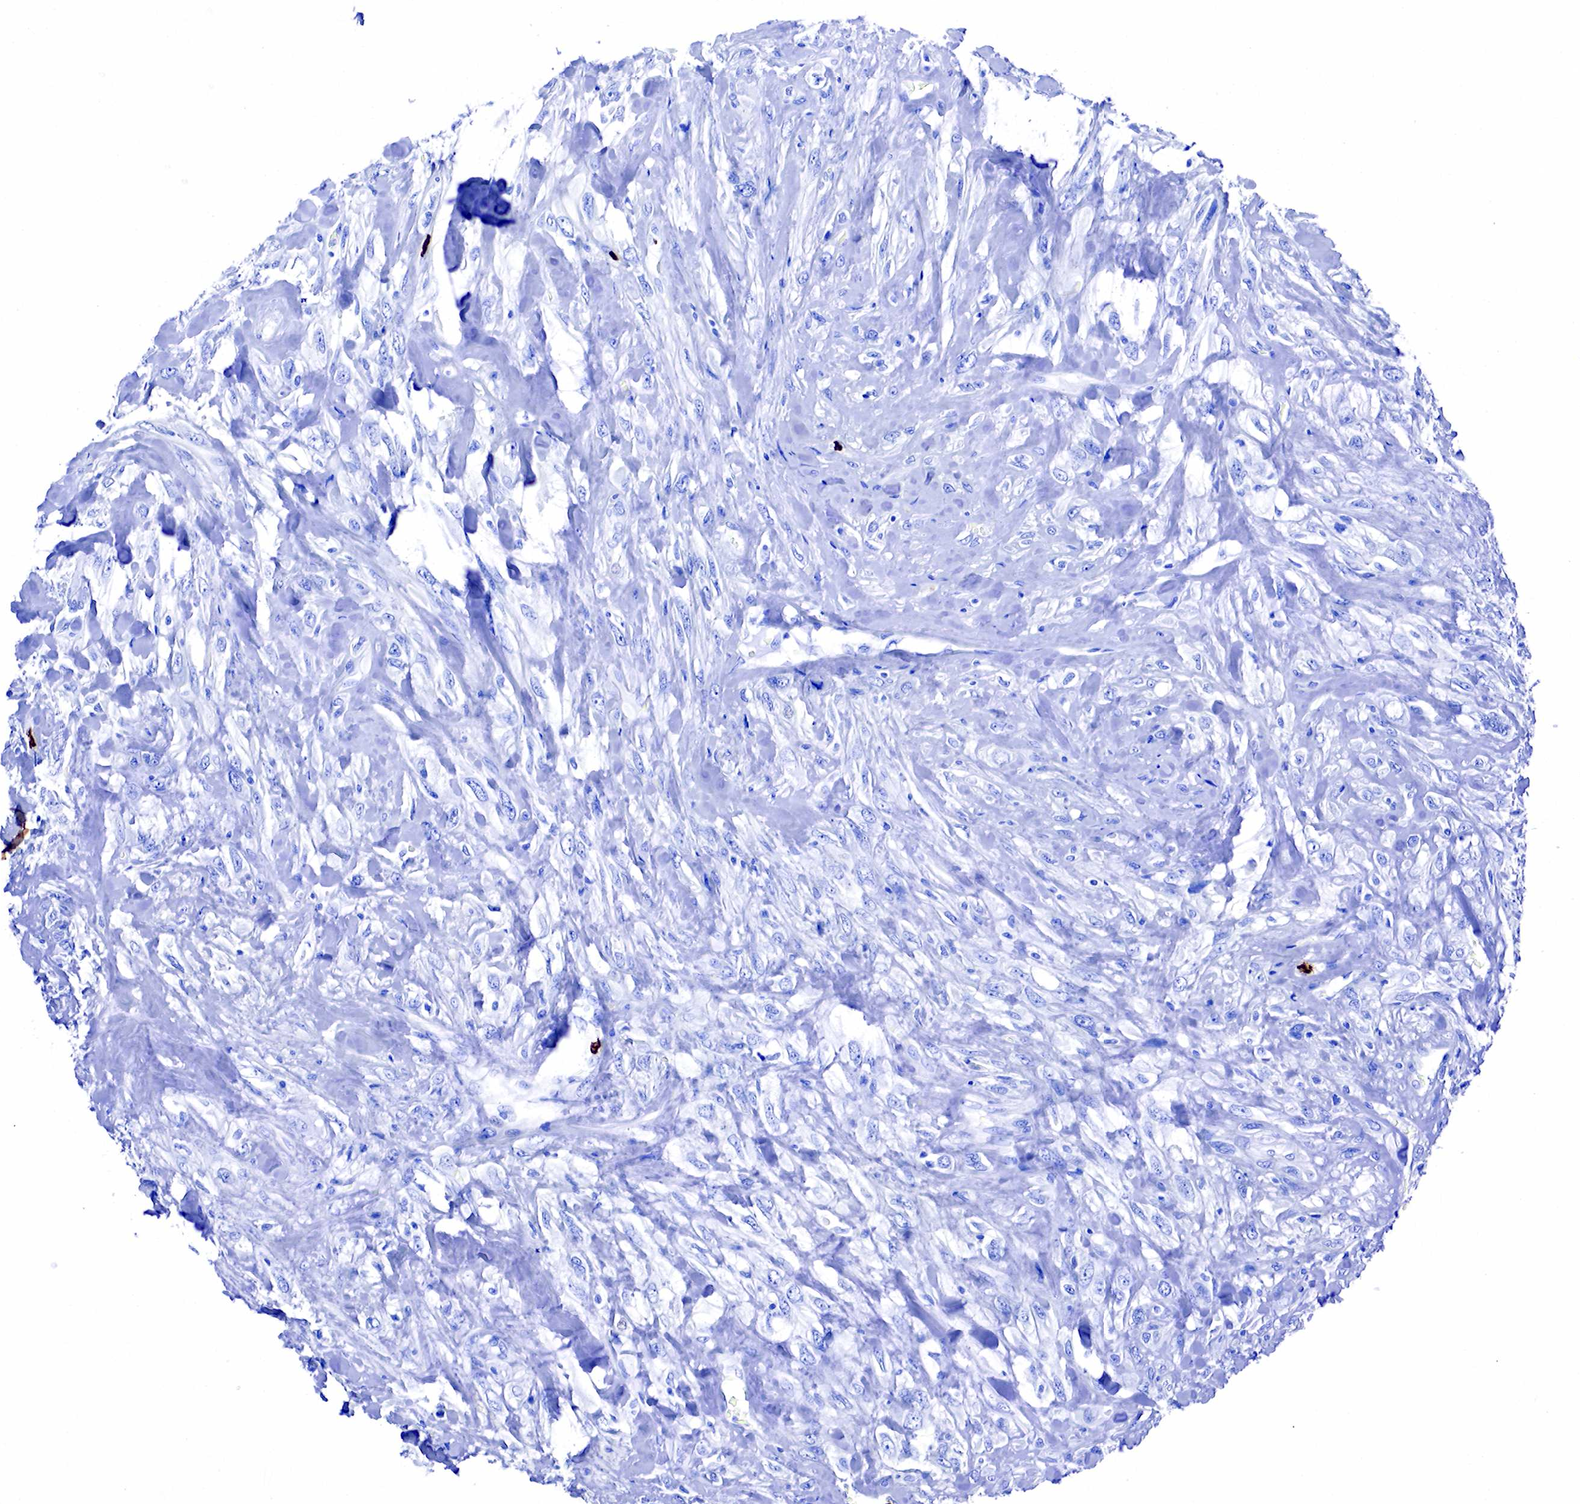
{"staining": {"intensity": "negative", "quantity": "none", "location": "none"}, "tissue": "breast cancer", "cell_type": "Tumor cells", "image_type": "cancer", "snomed": [{"axis": "morphology", "description": "Neoplasm, malignant, NOS"}, {"axis": "topography", "description": "Breast"}], "caption": "DAB (3,3'-diaminobenzidine) immunohistochemical staining of breast neoplasm (malignant) shows no significant expression in tumor cells. The staining was performed using DAB (3,3'-diaminobenzidine) to visualize the protein expression in brown, while the nuclei were stained in blue with hematoxylin (Magnification: 20x).", "gene": "FUT4", "patient": {"sex": "female", "age": 50}}